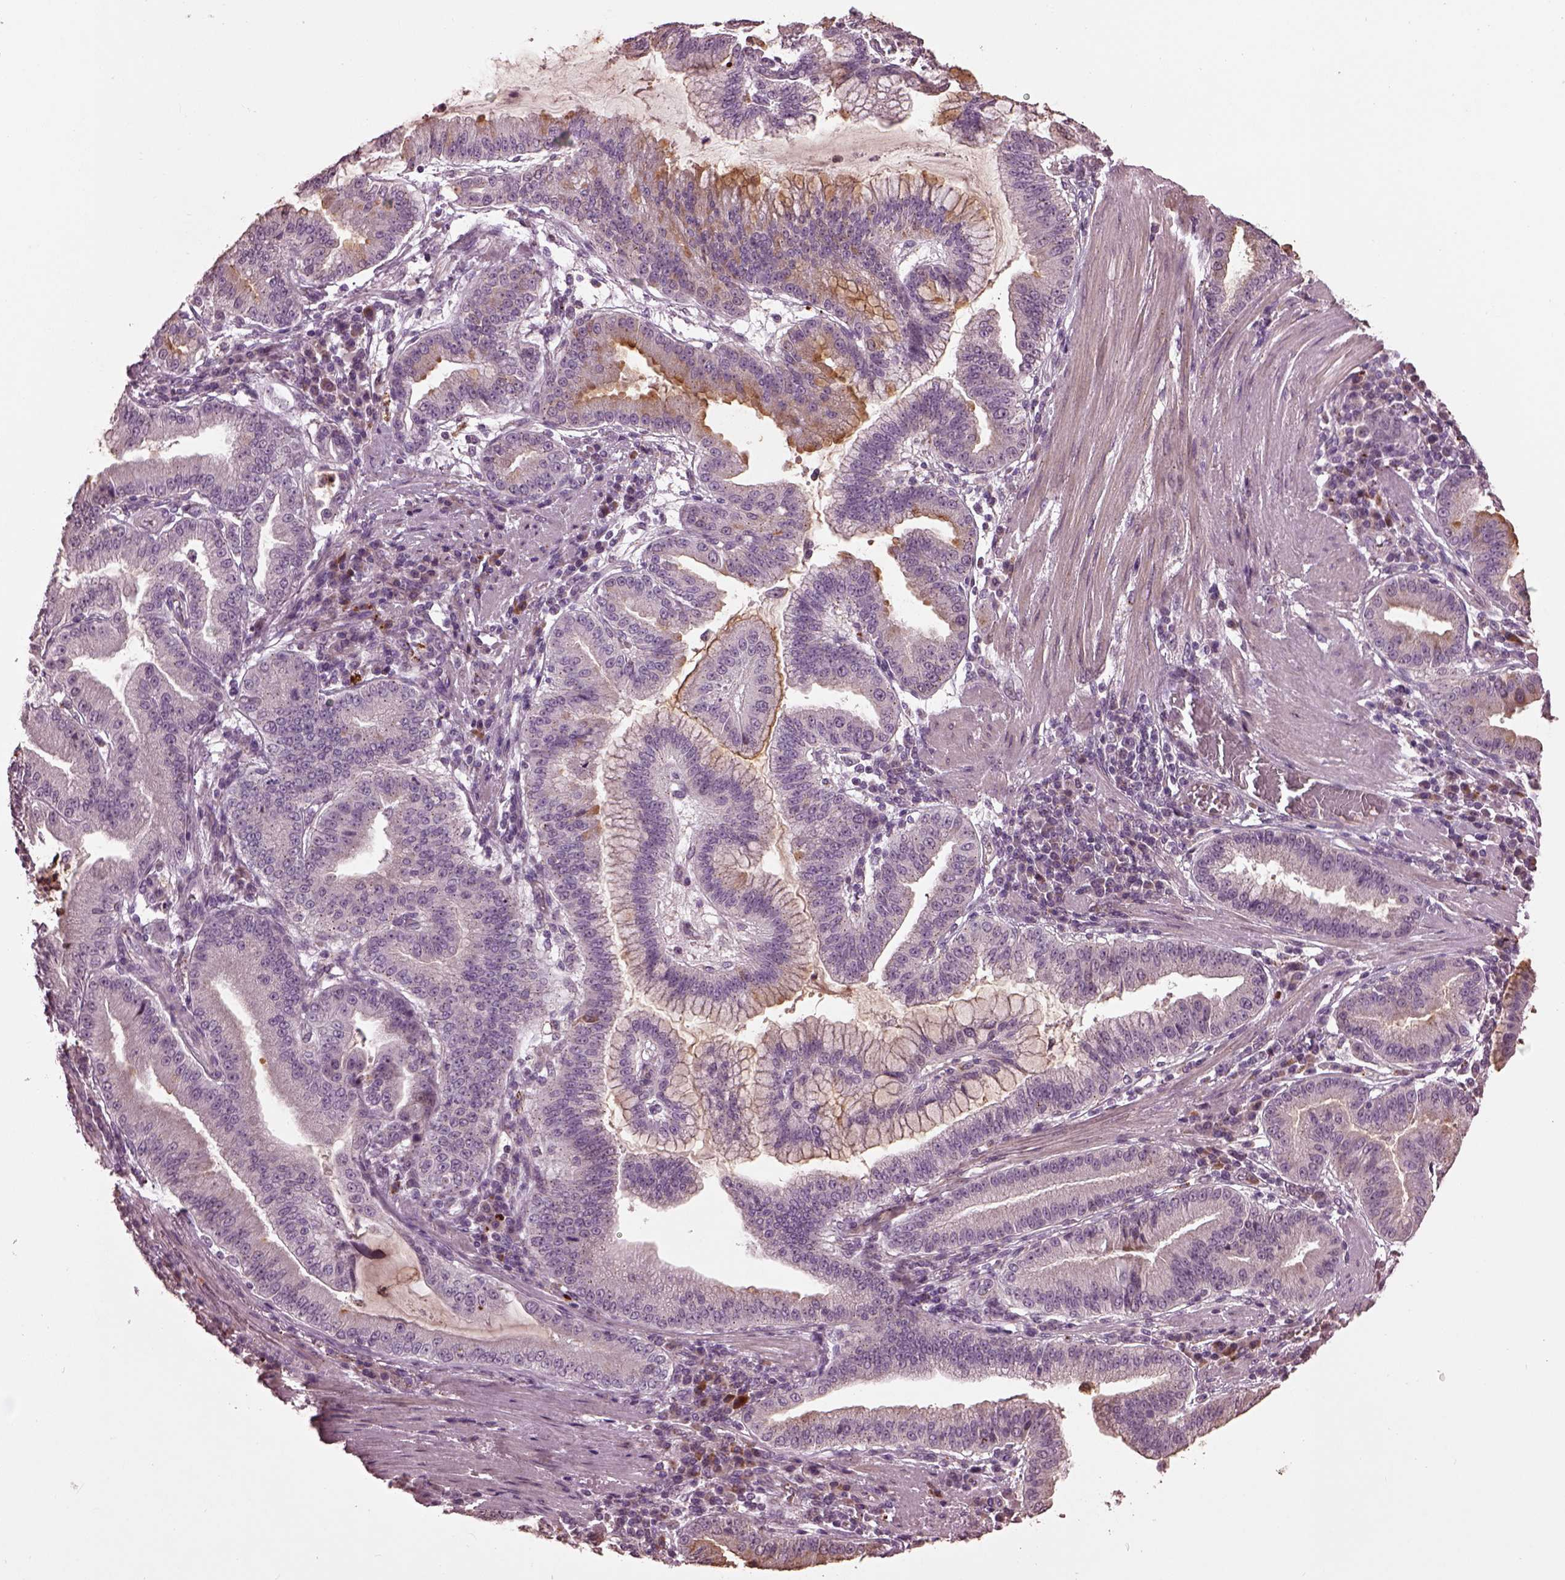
{"staining": {"intensity": "negative", "quantity": "none", "location": "none"}, "tissue": "stomach cancer", "cell_type": "Tumor cells", "image_type": "cancer", "snomed": [{"axis": "morphology", "description": "Adenocarcinoma, NOS"}, {"axis": "topography", "description": "Stomach"}], "caption": "This photomicrograph is of stomach cancer (adenocarcinoma) stained with immunohistochemistry (IHC) to label a protein in brown with the nuclei are counter-stained blue. There is no staining in tumor cells. (IHC, brightfield microscopy, high magnification).", "gene": "RUFY3", "patient": {"sex": "male", "age": 83}}